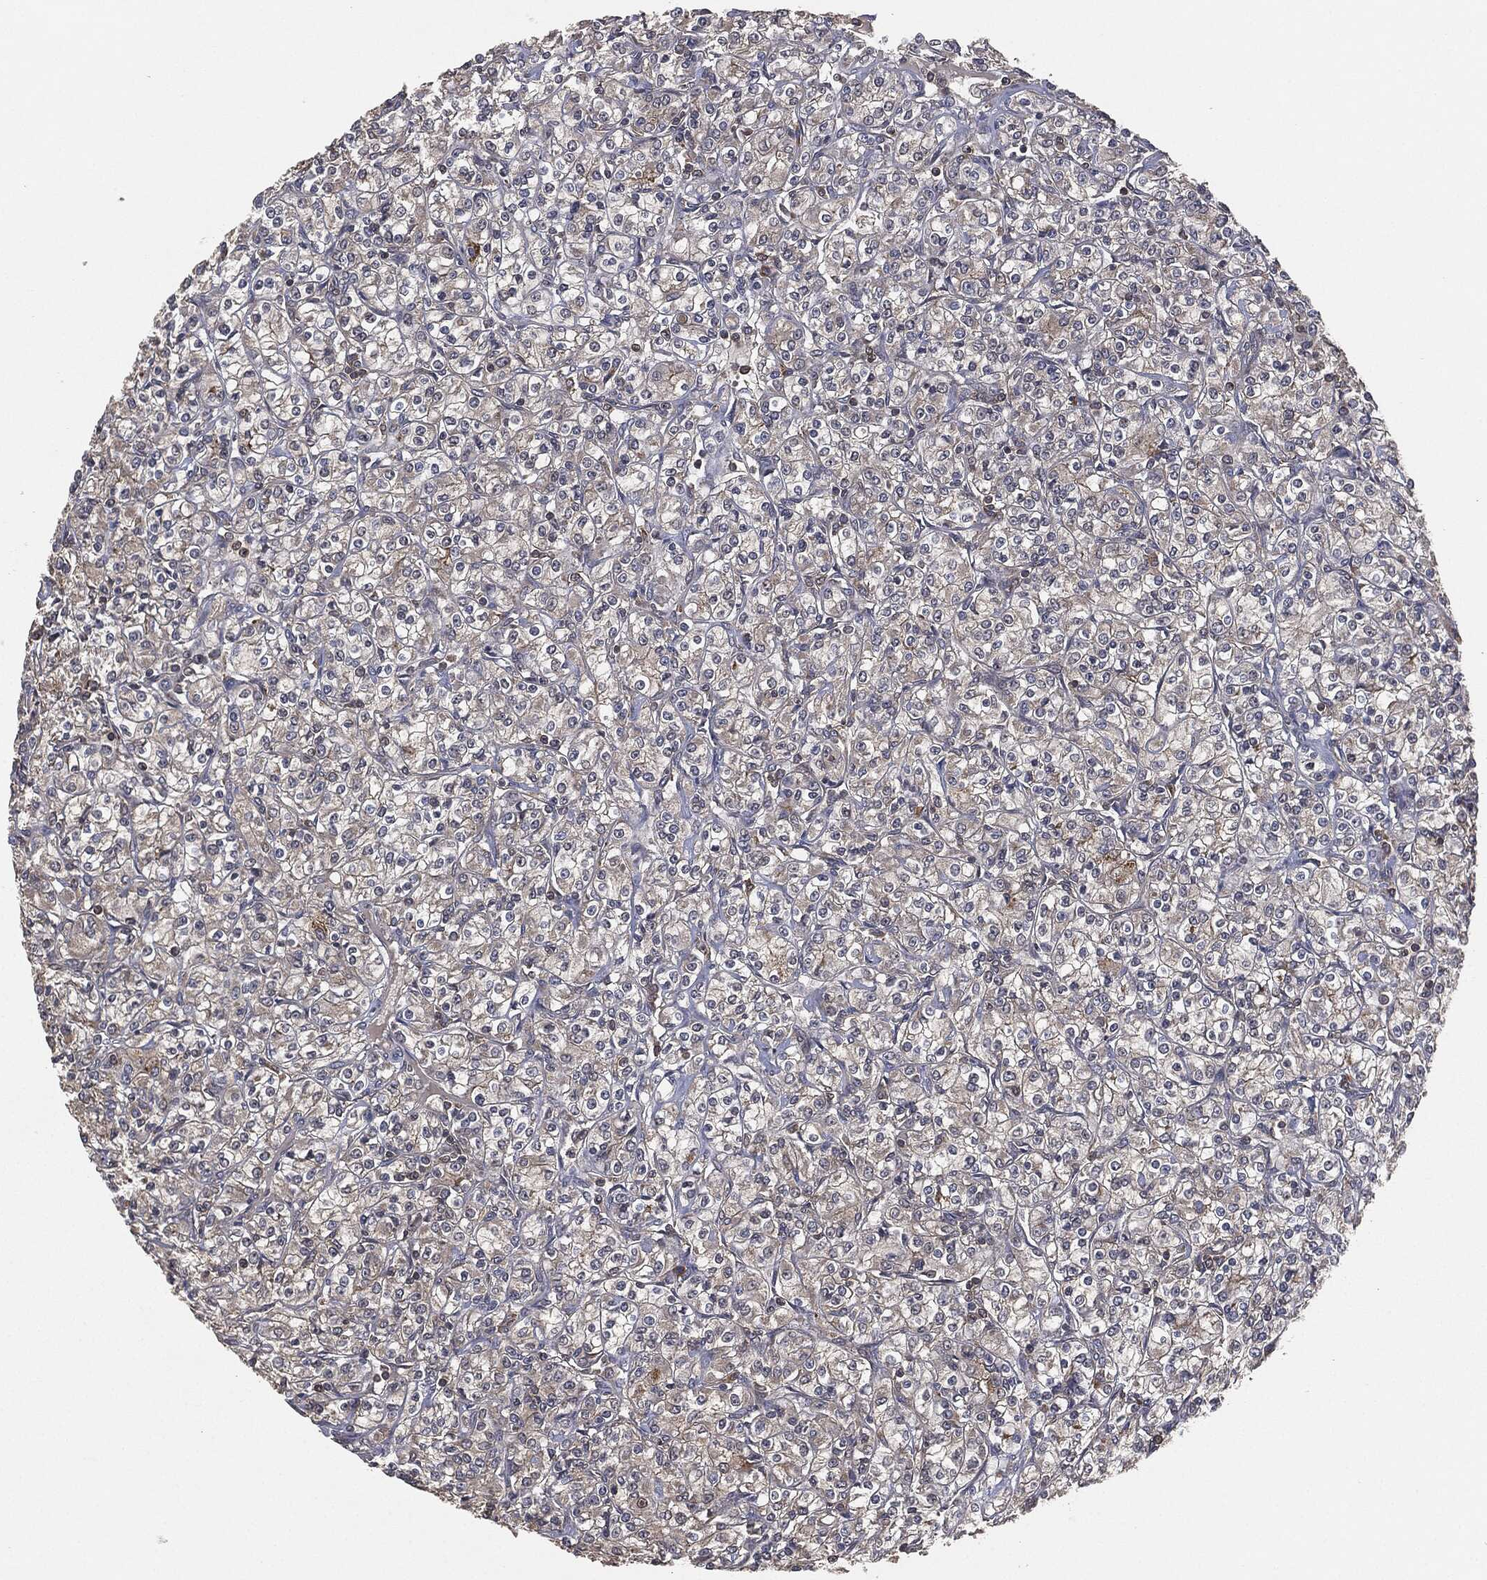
{"staining": {"intensity": "negative", "quantity": "none", "location": "none"}, "tissue": "renal cancer", "cell_type": "Tumor cells", "image_type": "cancer", "snomed": [{"axis": "morphology", "description": "Adenocarcinoma, NOS"}, {"axis": "topography", "description": "Kidney"}], "caption": "Tumor cells are negative for protein expression in human renal cancer (adenocarcinoma).", "gene": "ERBIN", "patient": {"sex": "male", "age": 77}}